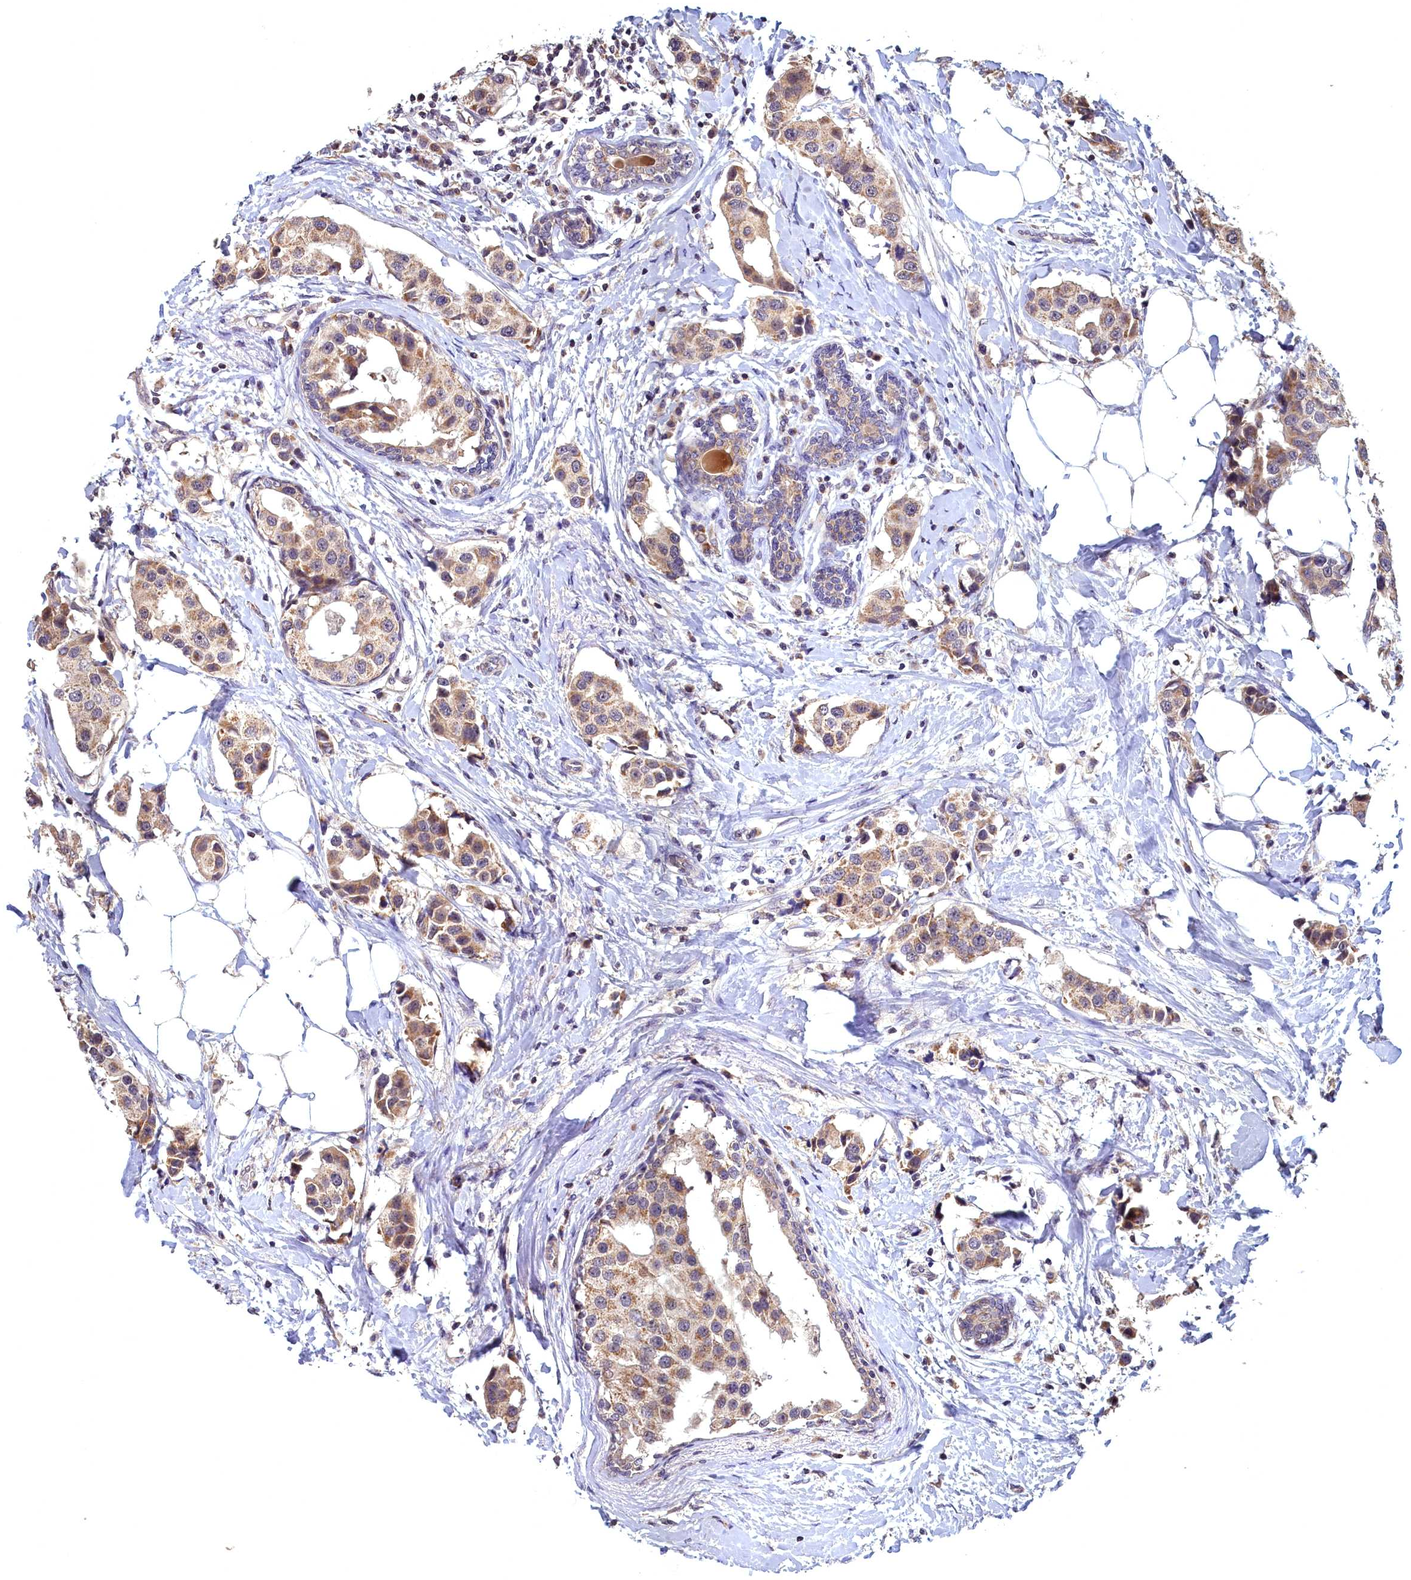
{"staining": {"intensity": "moderate", "quantity": ">75%", "location": "cytoplasmic/membranous"}, "tissue": "breast cancer", "cell_type": "Tumor cells", "image_type": "cancer", "snomed": [{"axis": "morphology", "description": "Normal tissue, NOS"}, {"axis": "morphology", "description": "Duct carcinoma"}, {"axis": "topography", "description": "Breast"}], "caption": "Tumor cells show medium levels of moderate cytoplasmic/membranous expression in about >75% of cells in human invasive ductal carcinoma (breast).", "gene": "EPB41L4B", "patient": {"sex": "female", "age": 39}}